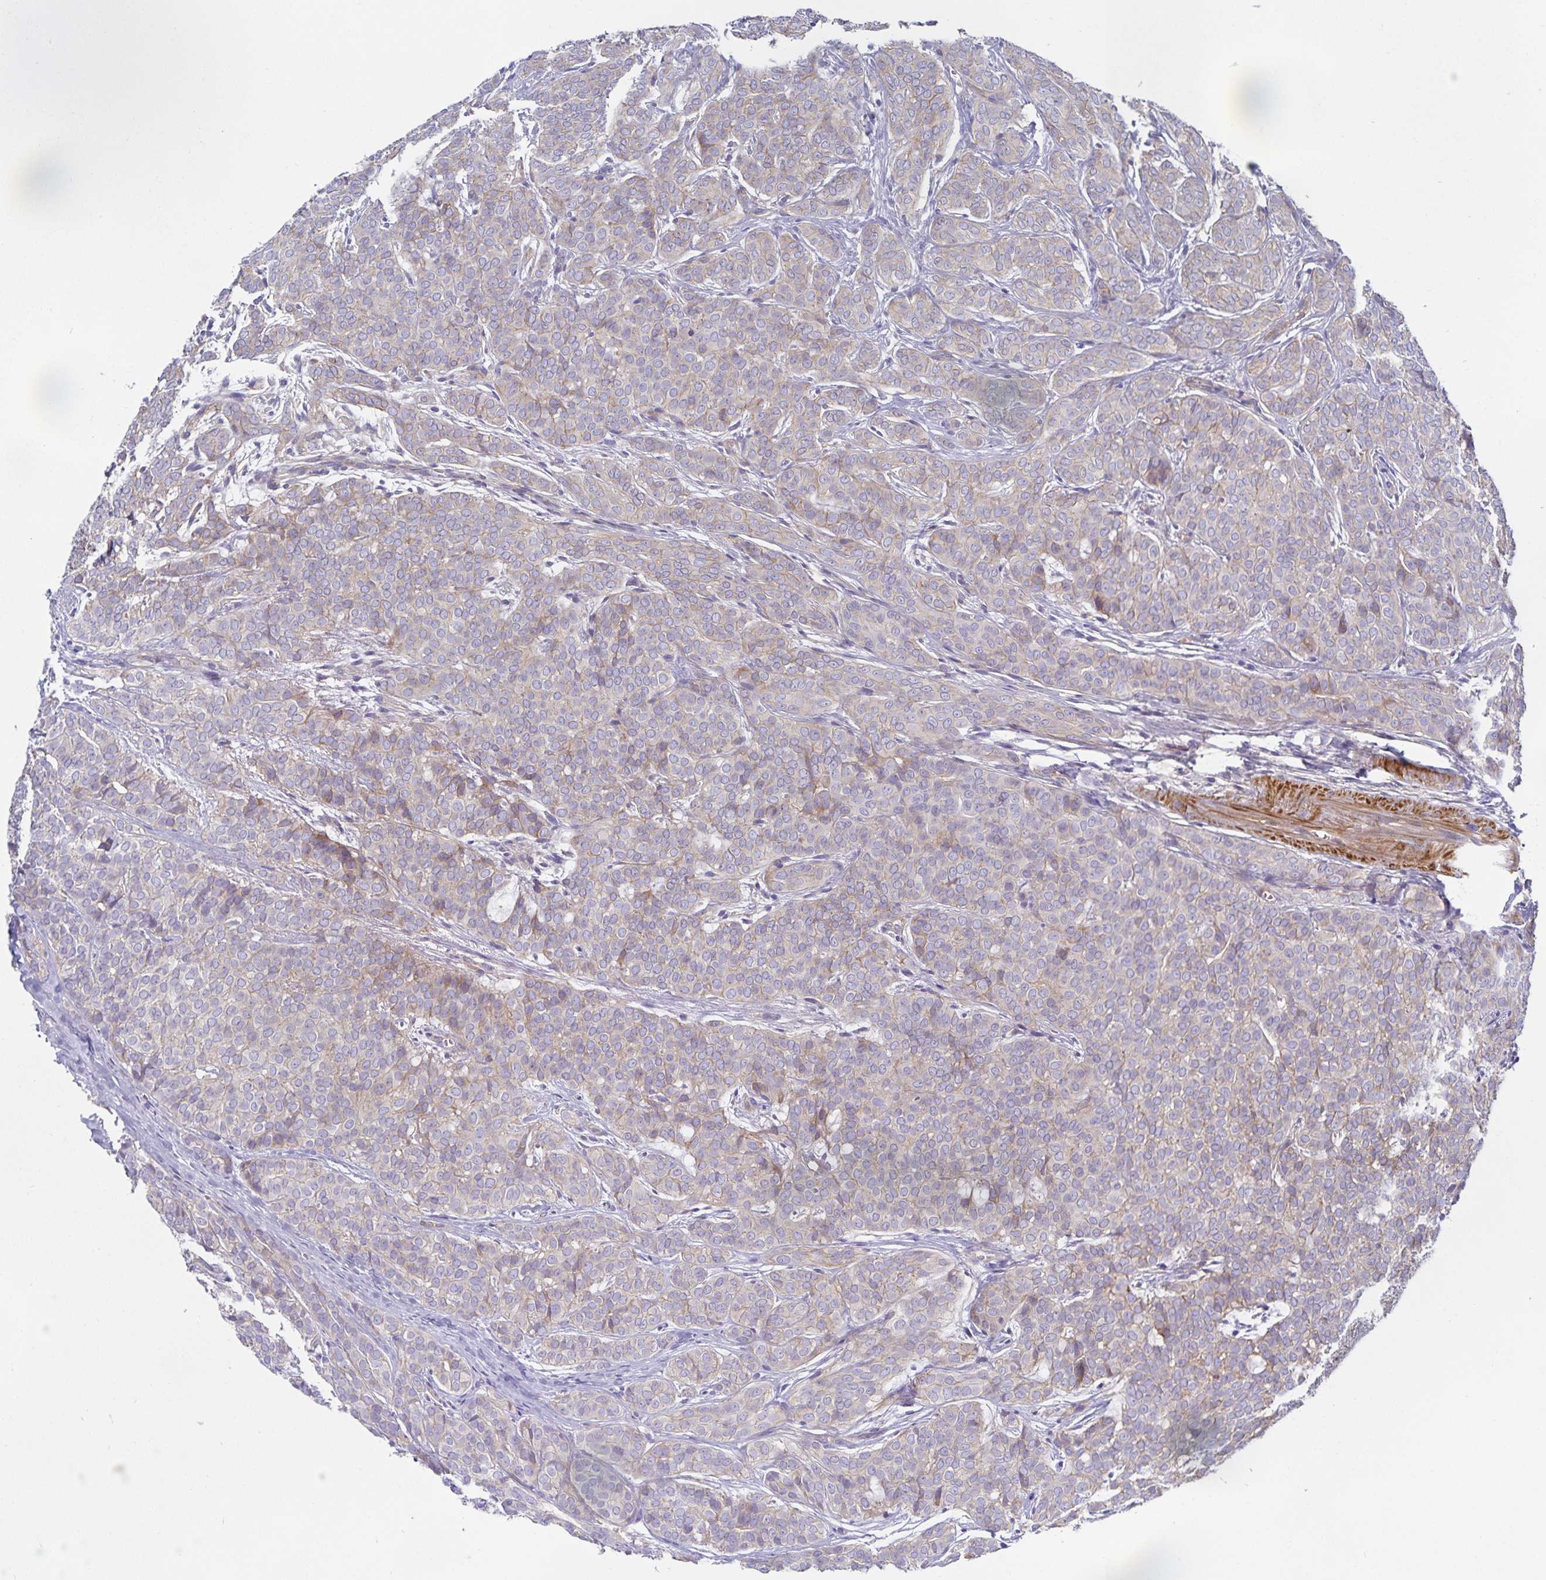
{"staining": {"intensity": "weak", "quantity": "25%-75%", "location": "cytoplasmic/membranous"}, "tissue": "head and neck cancer", "cell_type": "Tumor cells", "image_type": "cancer", "snomed": [{"axis": "morphology", "description": "Normal tissue, NOS"}, {"axis": "morphology", "description": "Adenocarcinoma, NOS"}, {"axis": "topography", "description": "Oral tissue"}, {"axis": "topography", "description": "Head-Neck"}], "caption": "DAB (3,3'-diaminobenzidine) immunohistochemical staining of head and neck adenocarcinoma shows weak cytoplasmic/membranous protein positivity in approximately 25%-75% of tumor cells. (brown staining indicates protein expression, while blue staining denotes nuclei).", "gene": "METTL22", "patient": {"sex": "female", "age": 57}}